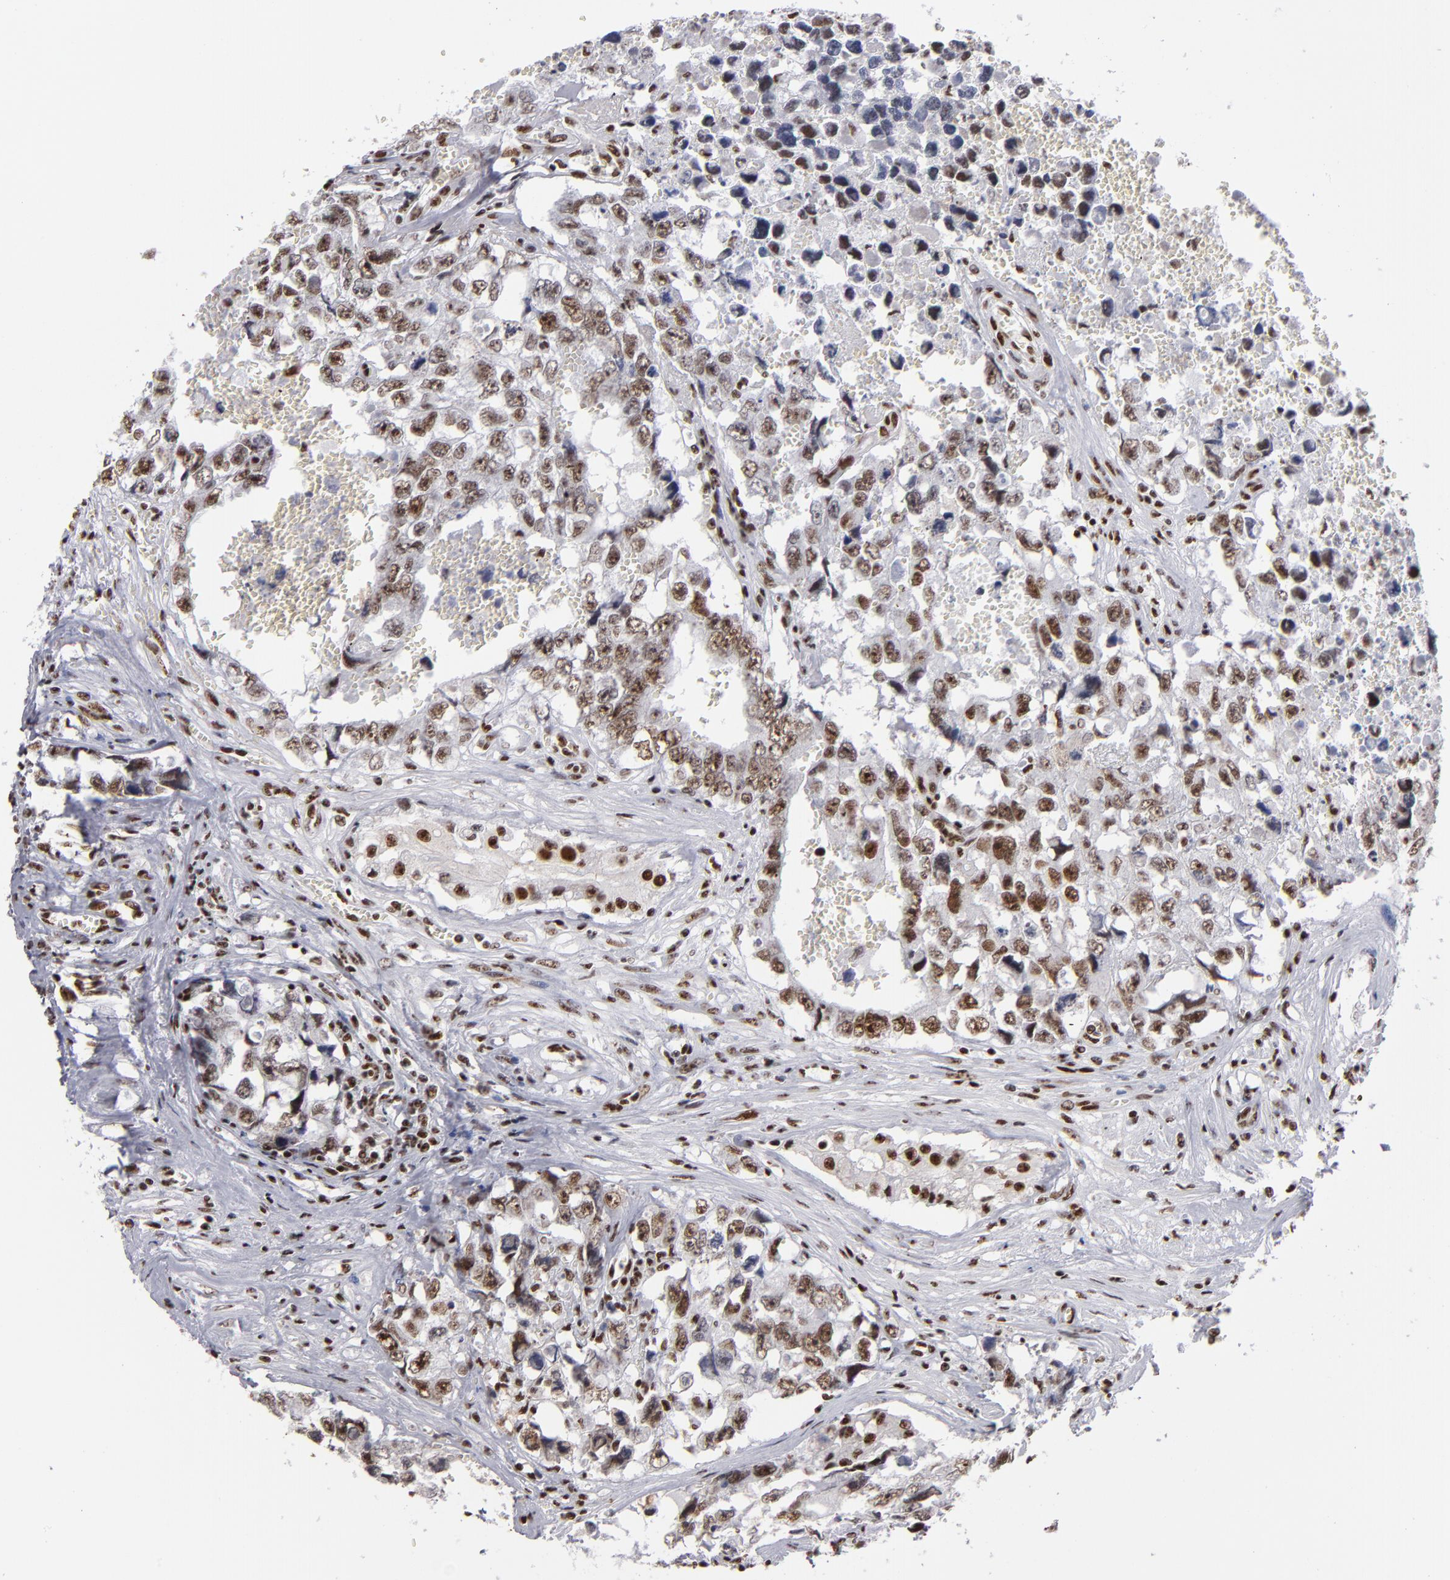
{"staining": {"intensity": "strong", "quantity": "25%-75%", "location": "nuclear"}, "tissue": "testis cancer", "cell_type": "Tumor cells", "image_type": "cancer", "snomed": [{"axis": "morphology", "description": "Carcinoma, Embryonal, NOS"}, {"axis": "topography", "description": "Testis"}], "caption": "High-magnification brightfield microscopy of testis cancer (embryonal carcinoma) stained with DAB (3,3'-diaminobenzidine) (brown) and counterstained with hematoxylin (blue). tumor cells exhibit strong nuclear positivity is identified in about25%-75% of cells.", "gene": "MRE11", "patient": {"sex": "male", "age": 31}}